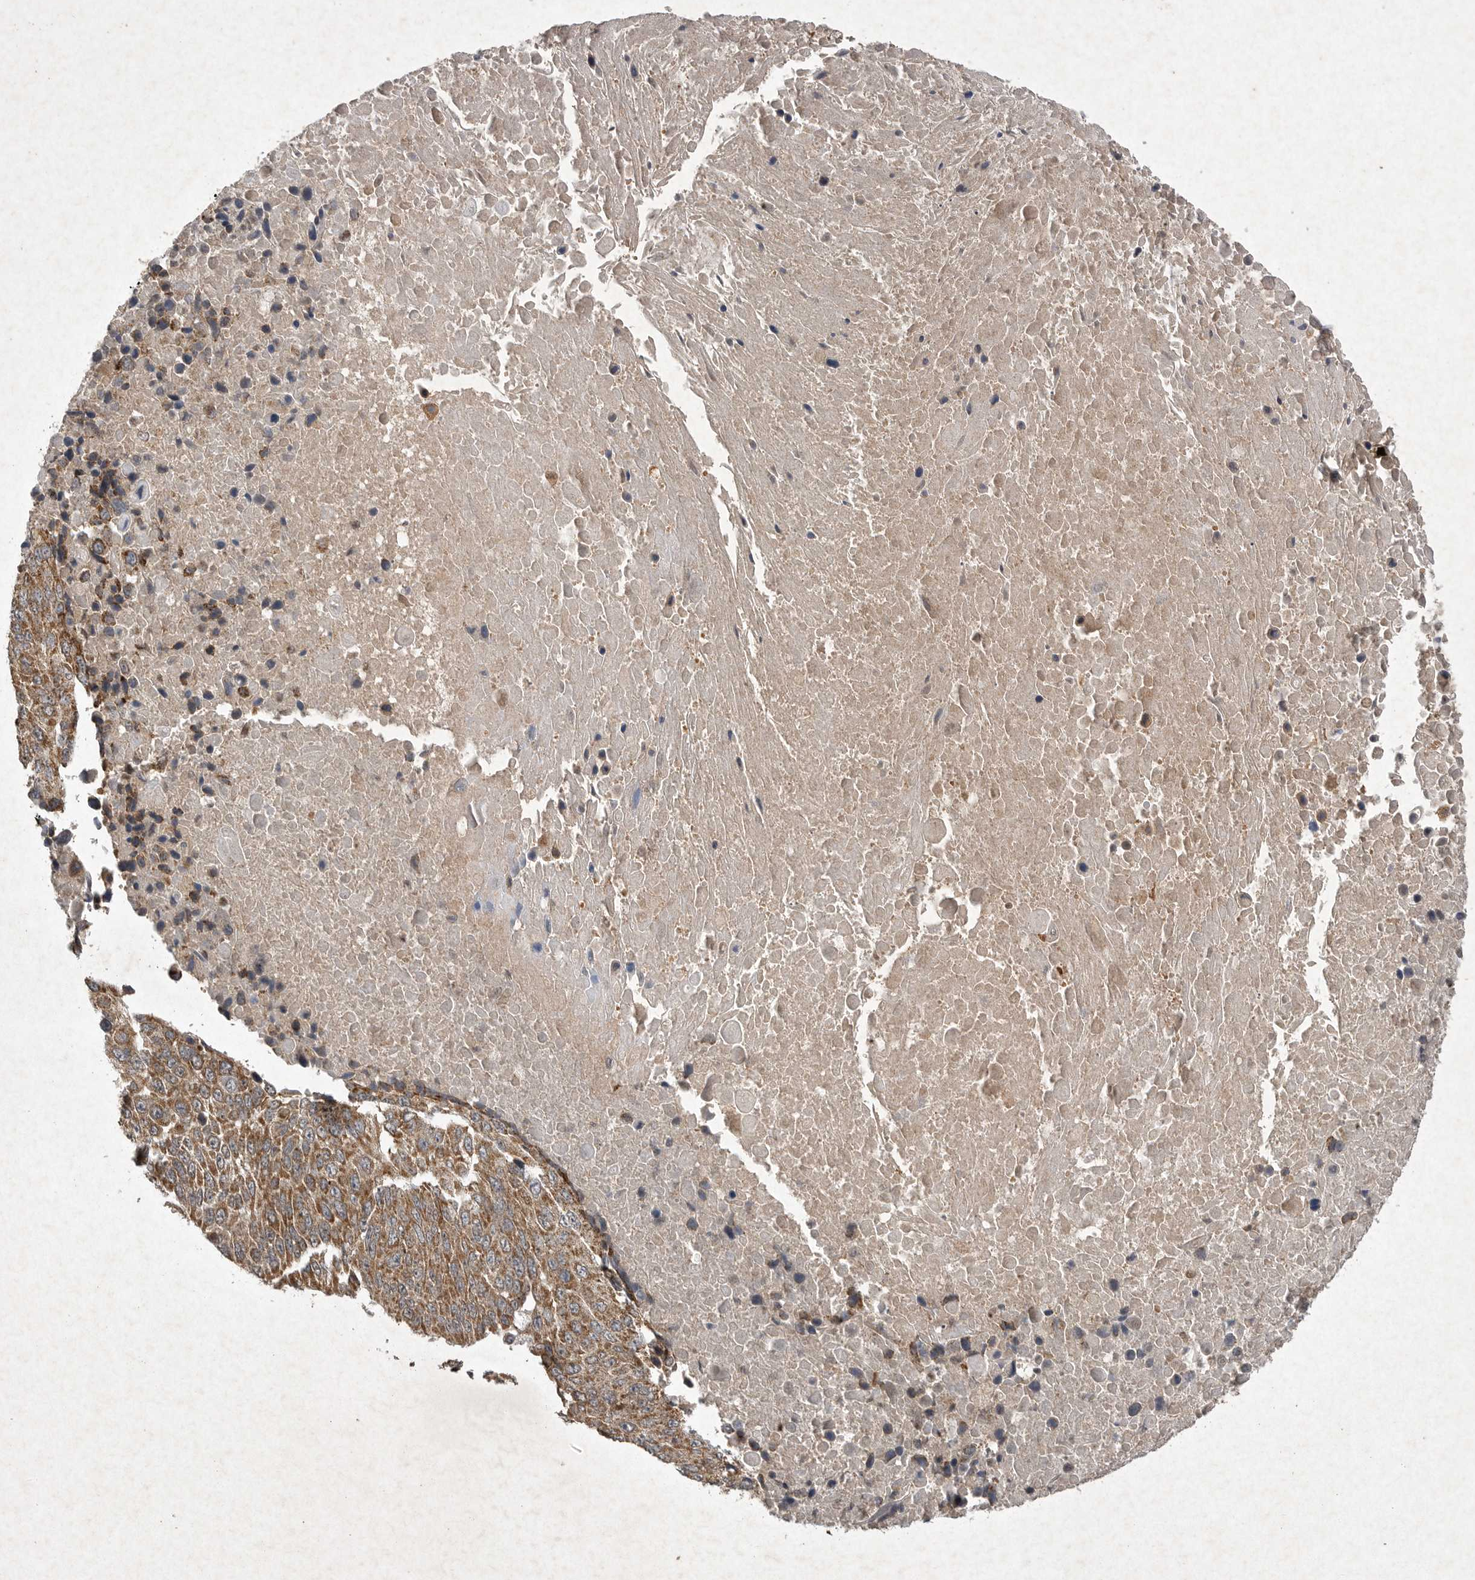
{"staining": {"intensity": "moderate", "quantity": ">75%", "location": "cytoplasmic/membranous"}, "tissue": "lung cancer", "cell_type": "Tumor cells", "image_type": "cancer", "snomed": [{"axis": "morphology", "description": "Squamous cell carcinoma, NOS"}, {"axis": "topography", "description": "Lung"}], "caption": "Approximately >75% of tumor cells in human lung cancer show moderate cytoplasmic/membranous protein expression as visualized by brown immunohistochemical staining.", "gene": "DDR1", "patient": {"sex": "male", "age": 66}}